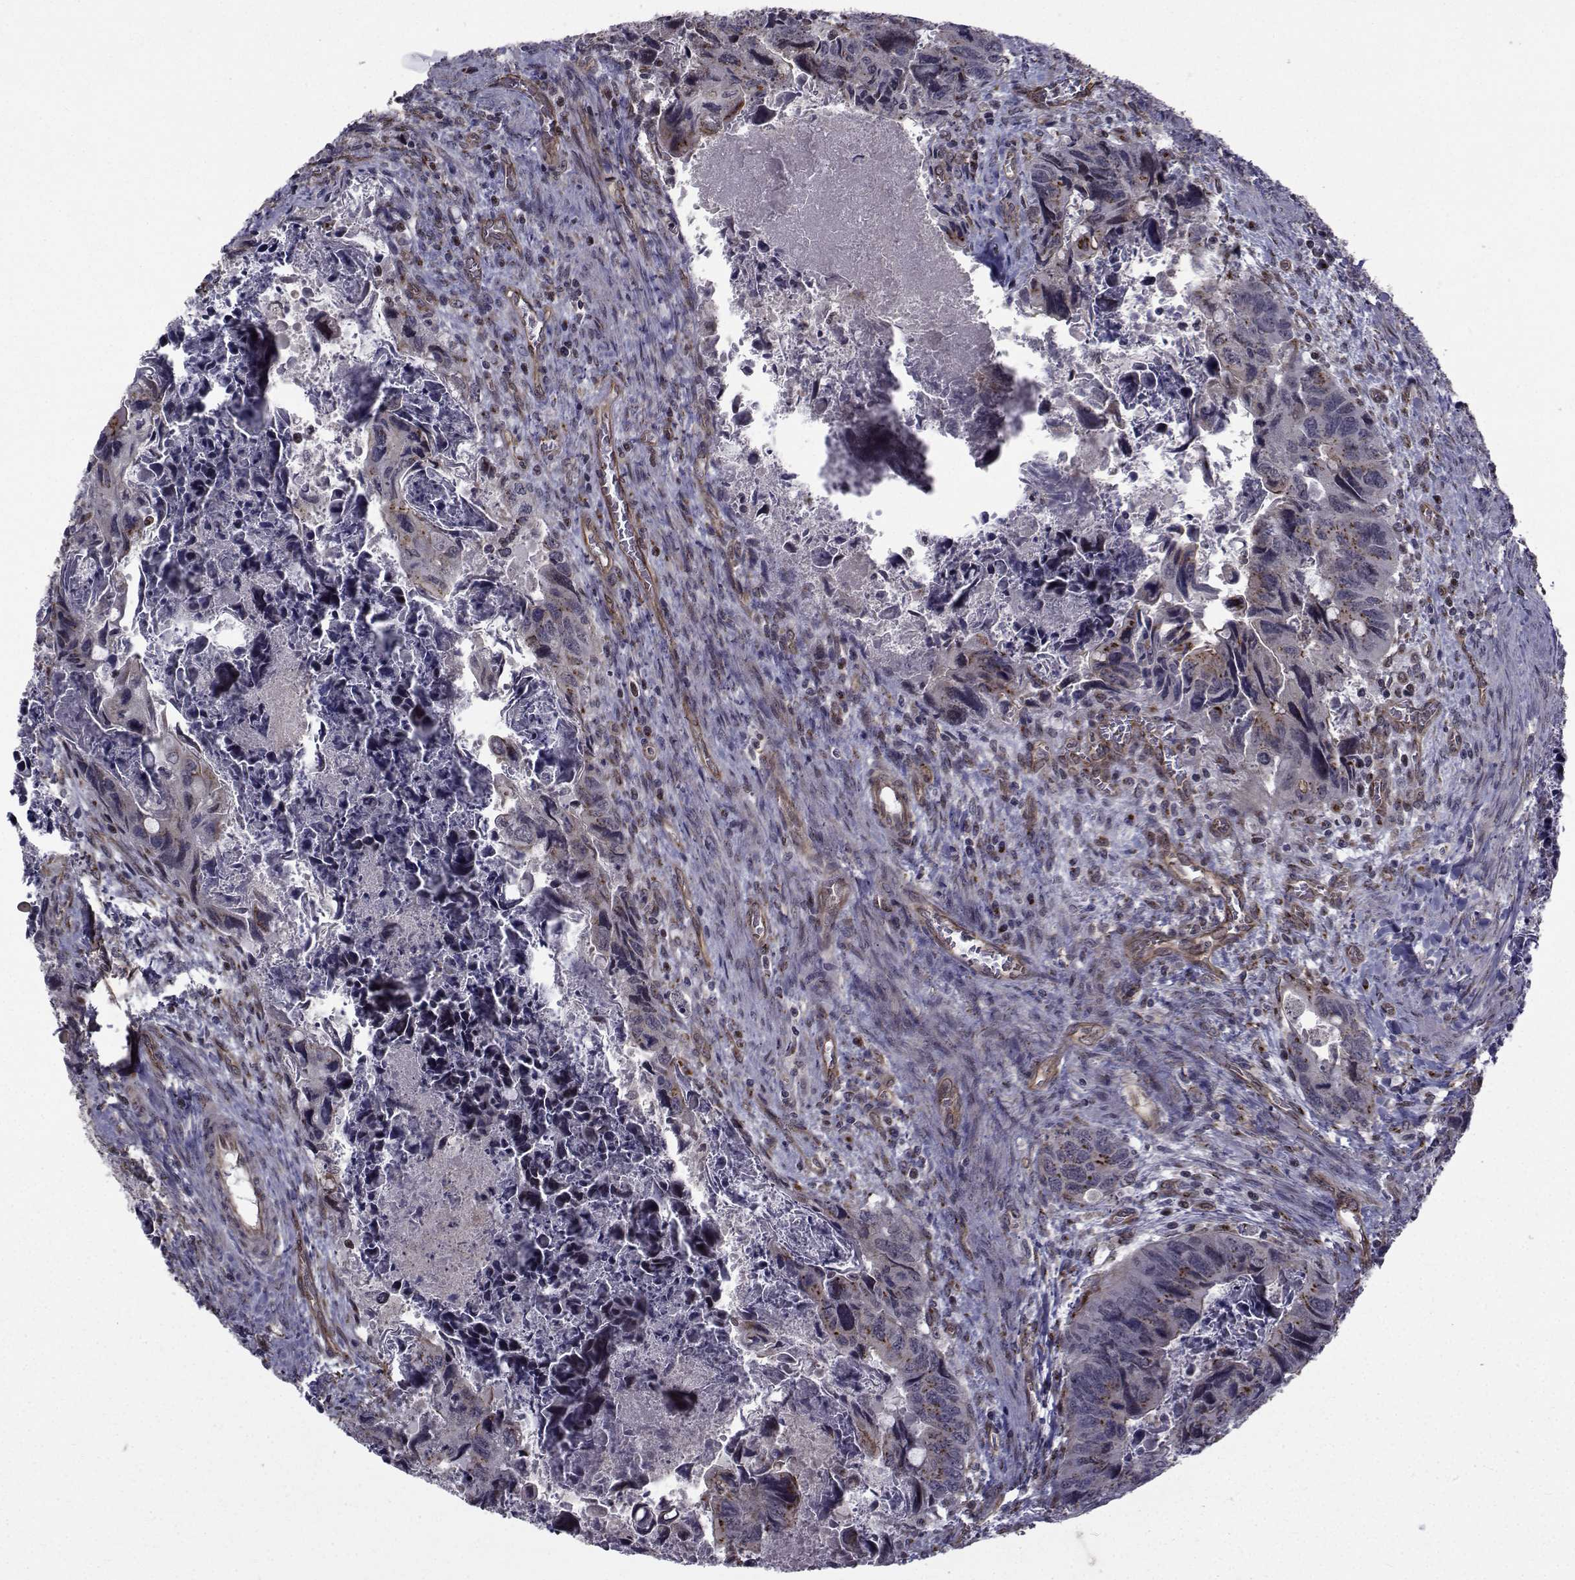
{"staining": {"intensity": "weak", "quantity": "<25%", "location": "cytoplasmic/membranous"}, "tissue": "colorectal cancer", "cell_type": "Tumor cells", "image_type": "cancer", "snomed": [{"axis": "morphology", "description": "Adenocarcinoma, NOS"}, {"axis": "topography", "description": "Rectum"}], "caption": "High magnification brightfield microscopy of colorectal adenocarcinoma stained with DAB (3,3'-diaminobenzidine) (brown) and counterstained with hematoxylin (blue): tumor cells show no significant expression.", "gene": "ATP6V1C2", "patient": {"sex": "male", "age": 62}}